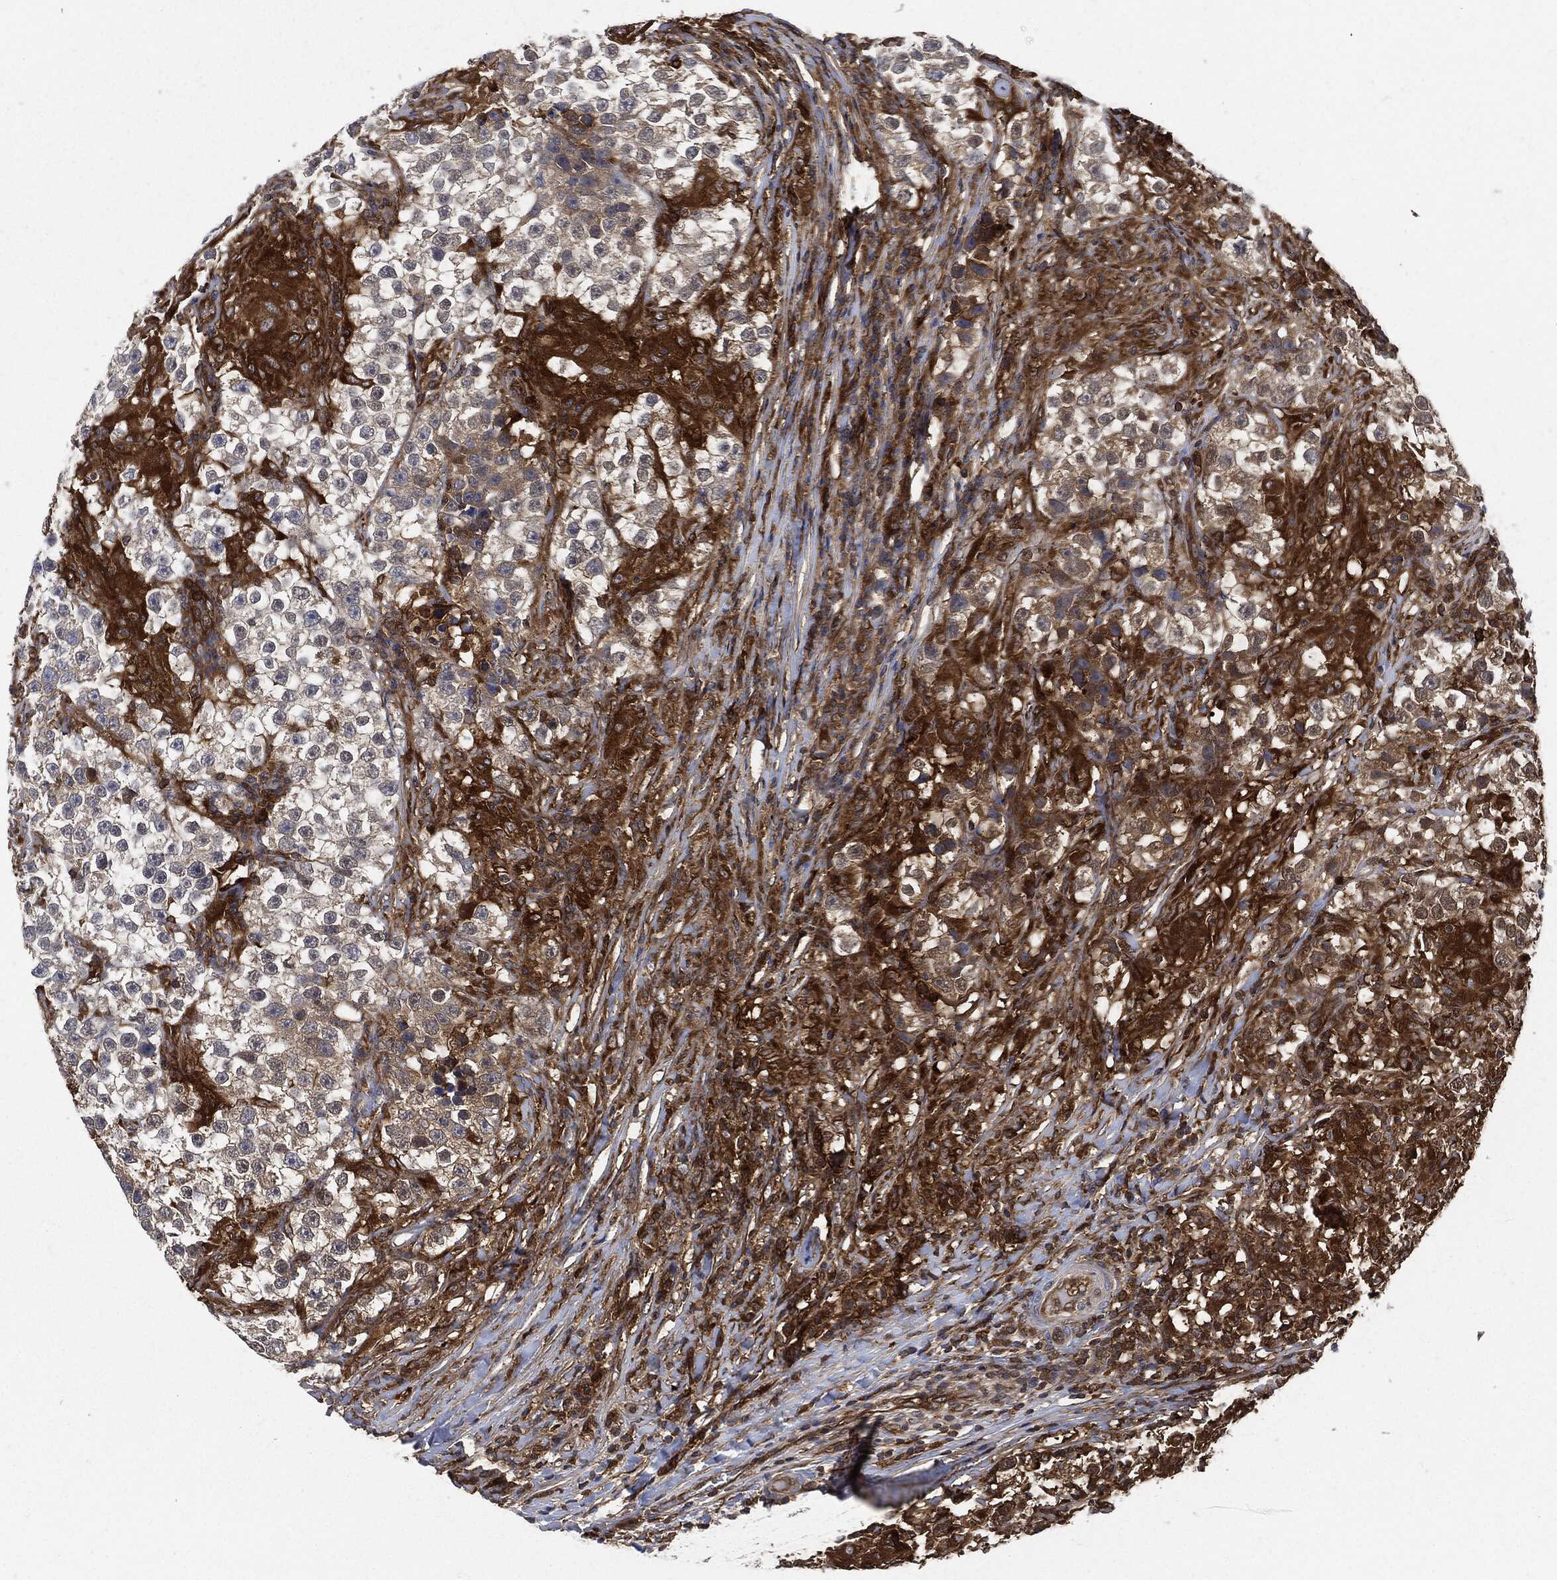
{"staining": {"intensity": "weak", "quantity": "<25%", "location": "cytoplasmic/membranous"}, "tissue": "testis cancer", "cell_type": "Tumor cells", "image_type": "cancer", "snomed": [{"axis": "morphology", "description": "Seminoma, NOS"}, {"axis": "topography", "description": "Testis"}], "caption": "Photomicrograph shows no protein positivity in tumor cells of seminoma (testis) tissue.", "gene": "XPNPEP1", "patient": {"sex": "male", "age": 46}}